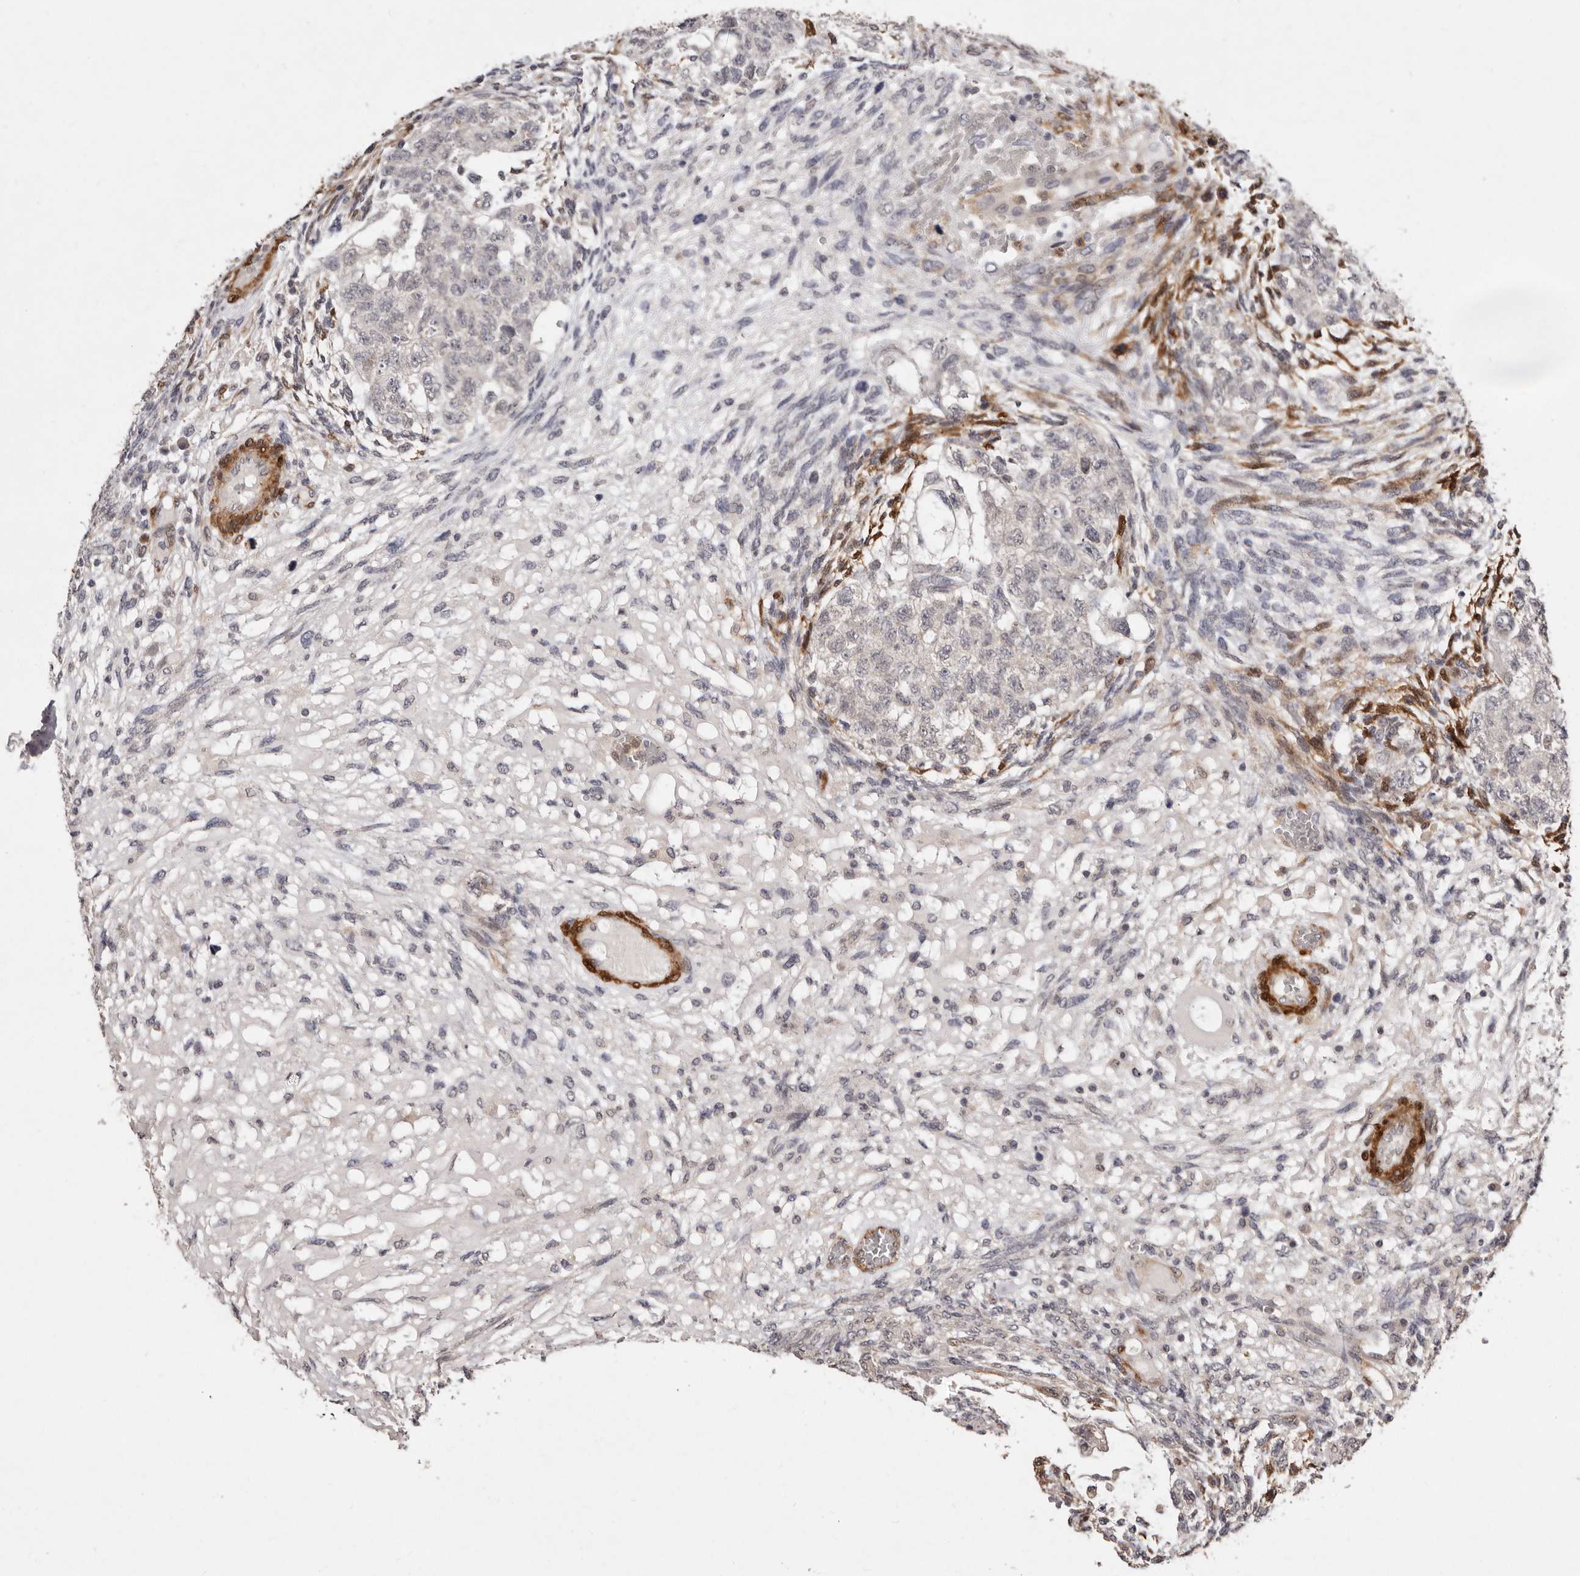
{"staining": {"intensity": "negative", "quantity": "none", "location": "none"}, "tissue": "testis cancer", "cell_type": "Tumor cells", "image_type": "cancer", "snomed": [{"axis": "morphology", "description": "Normal tissue, NOS"}, {"axis": "morphology", "description": "Carcinoma, Embryonal, NOS"}, {"axis": "topography", "description": "Testis"}], "caption": "A high-resolution photomicrograph shows IHC staining of testis cancer (embryonal carcinoma), which demonstrates no significant staining in tumor cells.", "gene": "SULT1E1", "patient": {"sex": "male", "age": 36}}